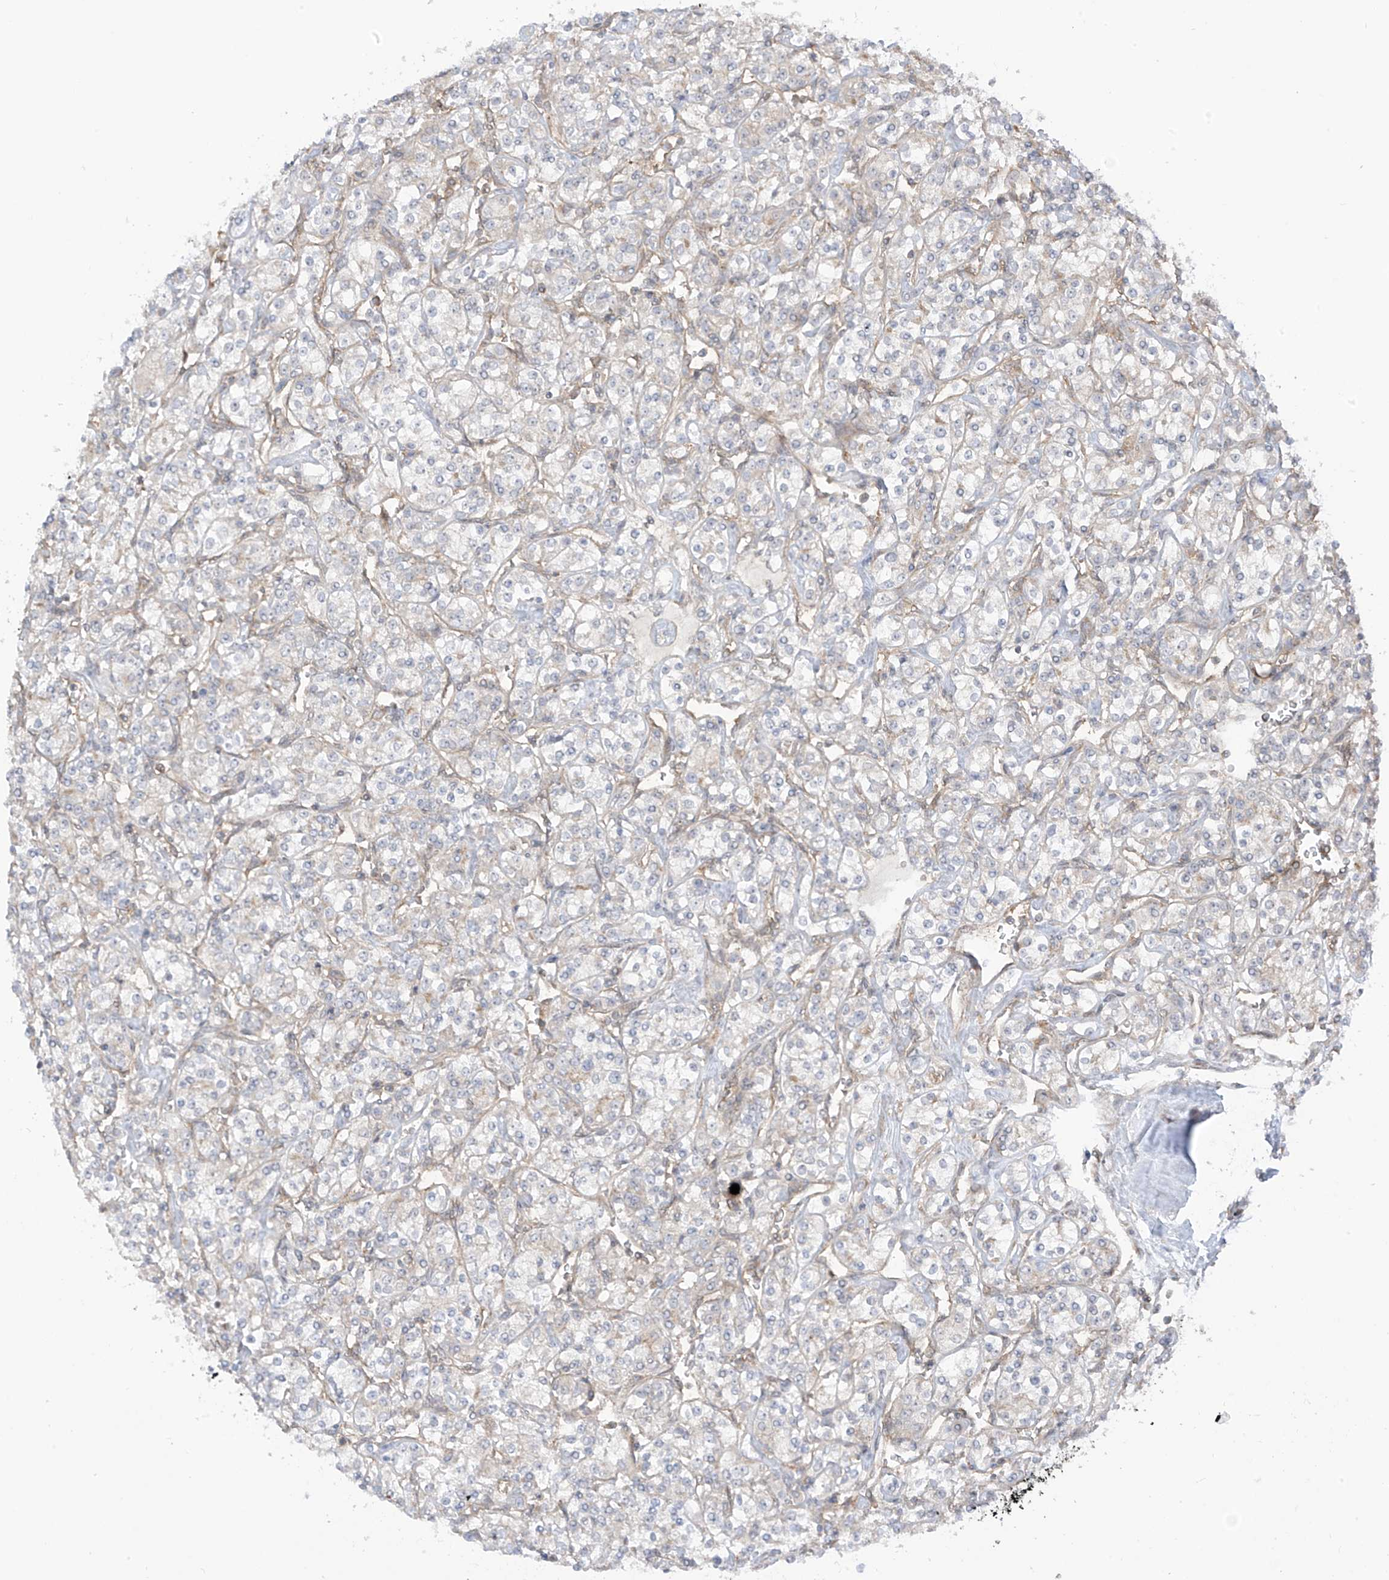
{"staining": {"intensity": "negative", "quantity": "none", "location": "none"}, "tissue": "renal cancer", "cell_type": "Tumor cells", "image_type": "cancer", "snomed": [{"axis": "morphology", "description": "Adenocarcinoma, NOS"}, {"axis": "topography", "description": "Kidney"}], "caption": "Micrograph shows no significant protein expression in tumor cells of adenocarcinoma (renal). (Brightfield microscopy of DAB immunohistochemistry at high magnification).", "gene": "REPS1", "patient": {"sex": "male", "age": 77}}